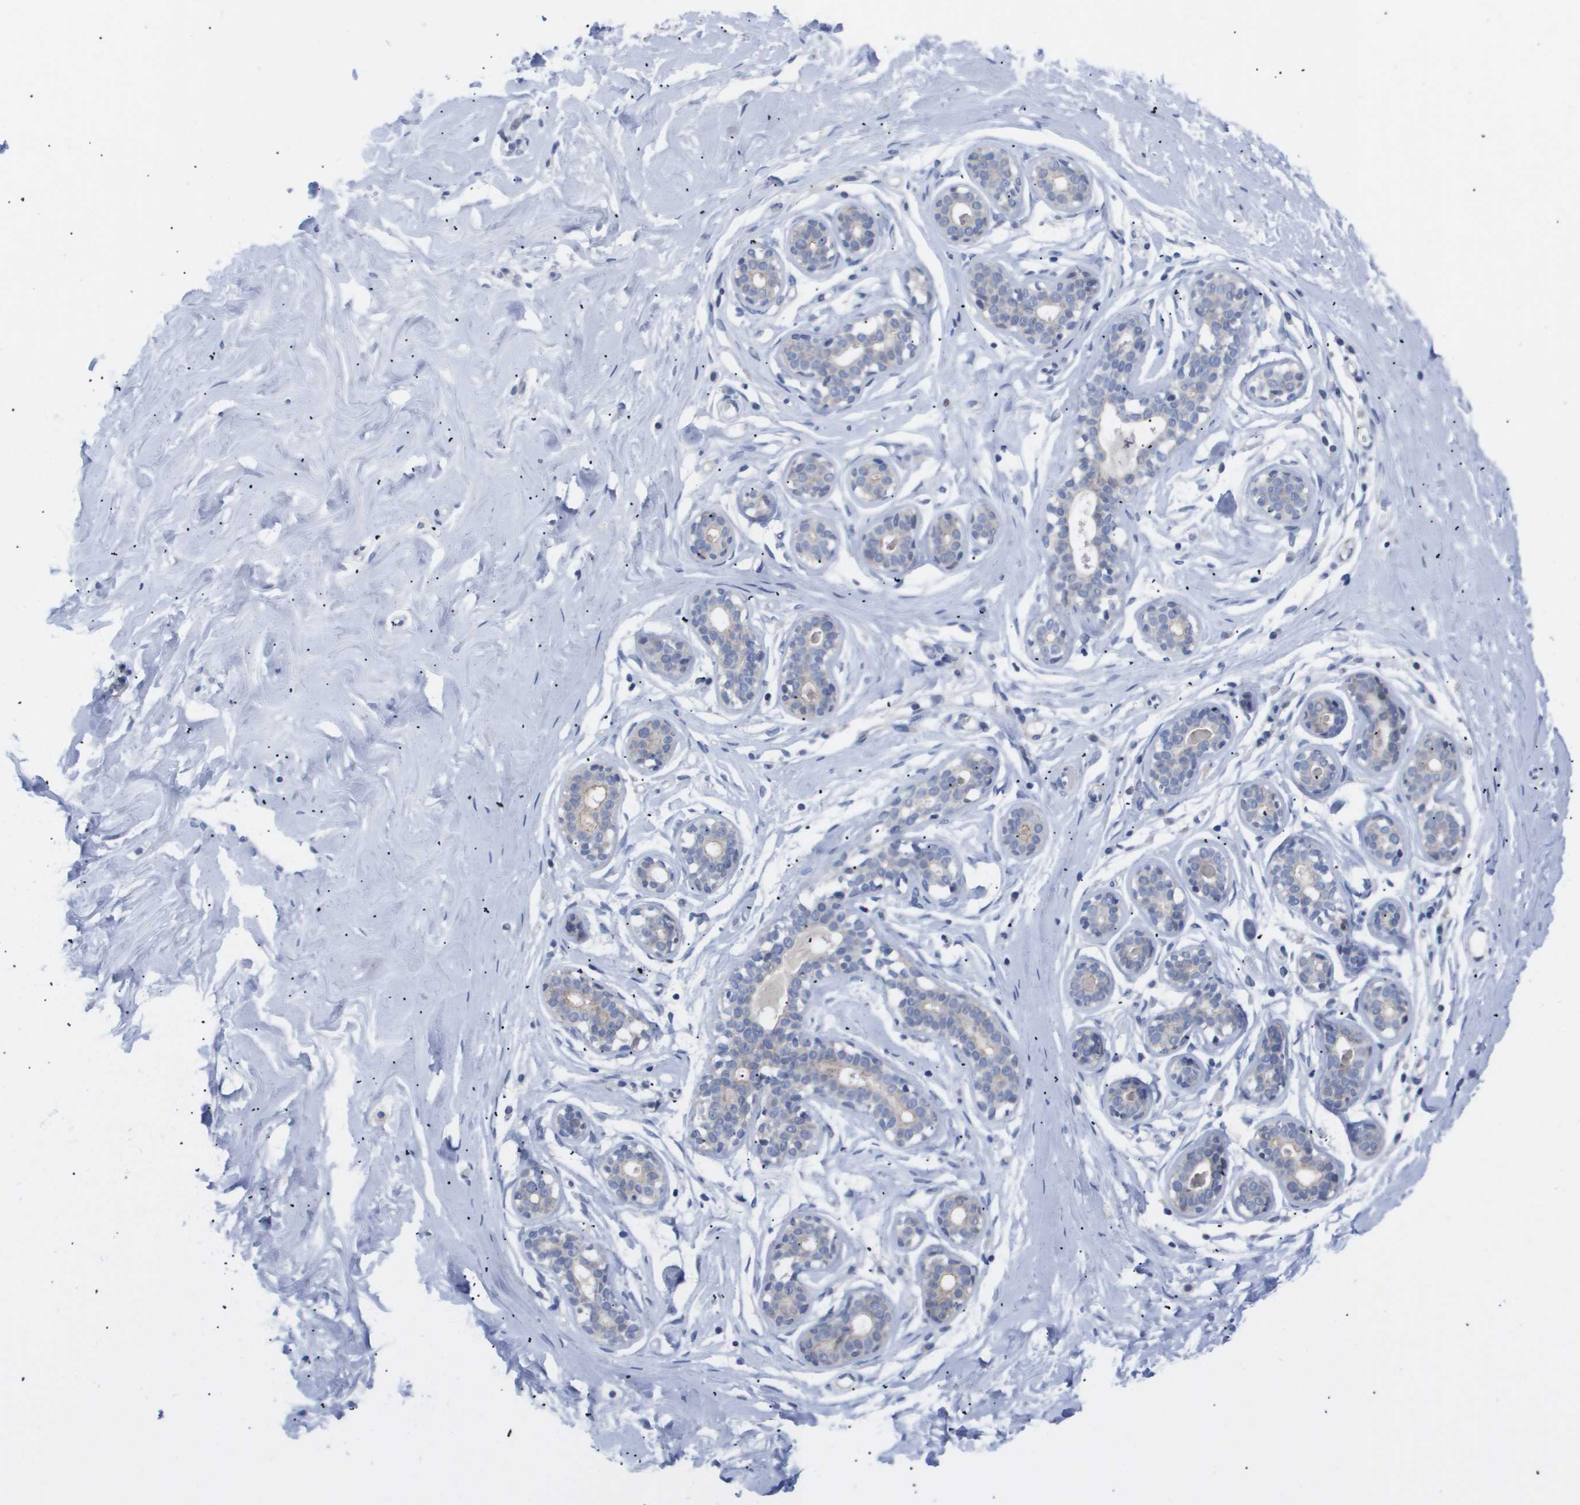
{"staining": {"intensity": "negative", "quantity": "none", "location": "none"}, "tissue": "breast", "cell_type": "Adipocytes", "image_type": "normal", "snomed": [{"axis": "morphology", "description": "Normal tissue, NOS"}, {"axis": "topography", "description": "Breast"}], "caption": "IHC of unremarkable human breast reveals no positivity in adipocytes.", "gene": "CAV3", "patient": {"sex": "female", "age": 23}}